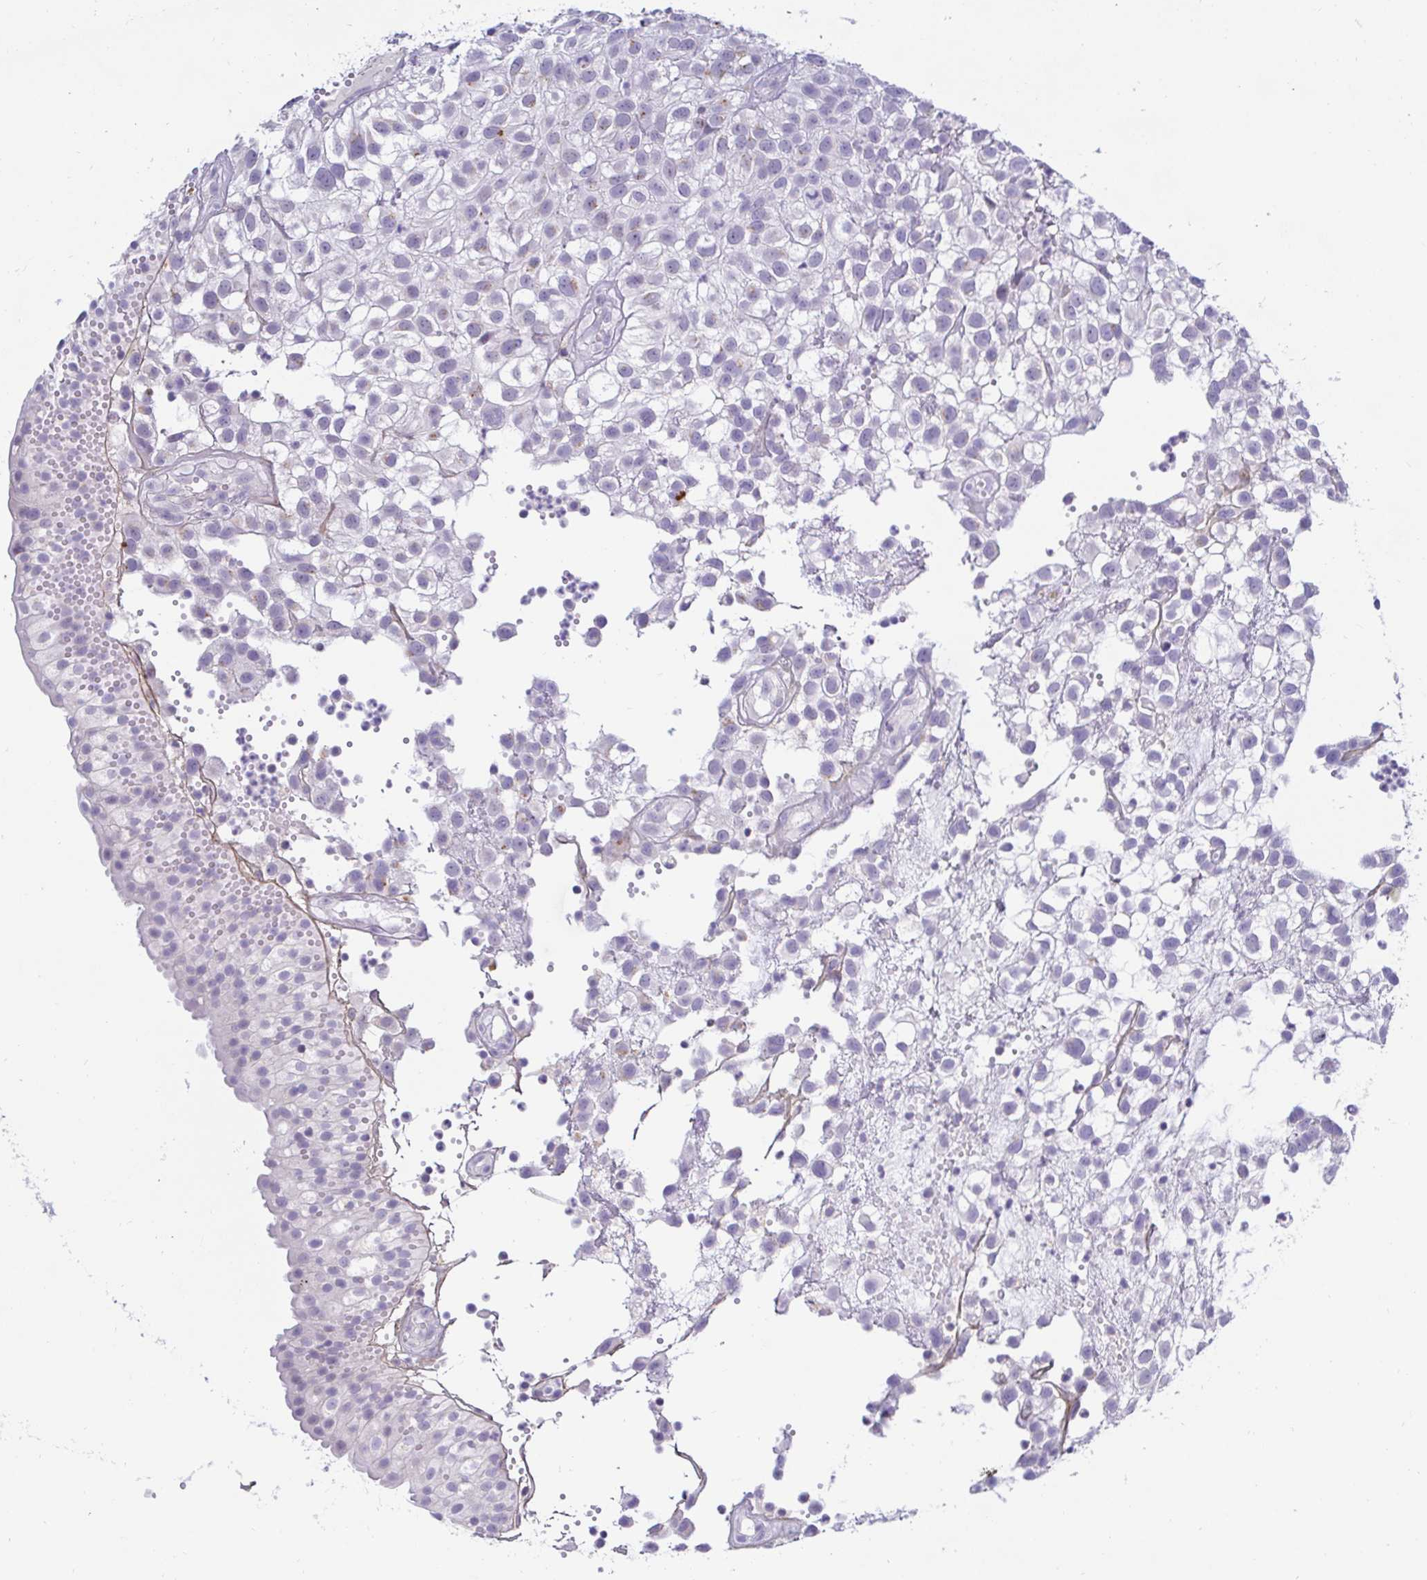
{"staining": {"intensity": "negative", "quantity": "none", "location": "none"}, "tissue": "urothelial cancer", "cell_type": "Tumor cells", "image_type": "cancer", "snomed": [{"axis": "morphology", "description": "Urothelial carcinoma, High grade"}, {"axis": "topography", "description": "Urinary bladder"}], "caption": "The image demonstrates no staining of tumor cells in urothelial cancer.", "gene": "OR51D1", "patient": {"sex": "male", "age": 56}}